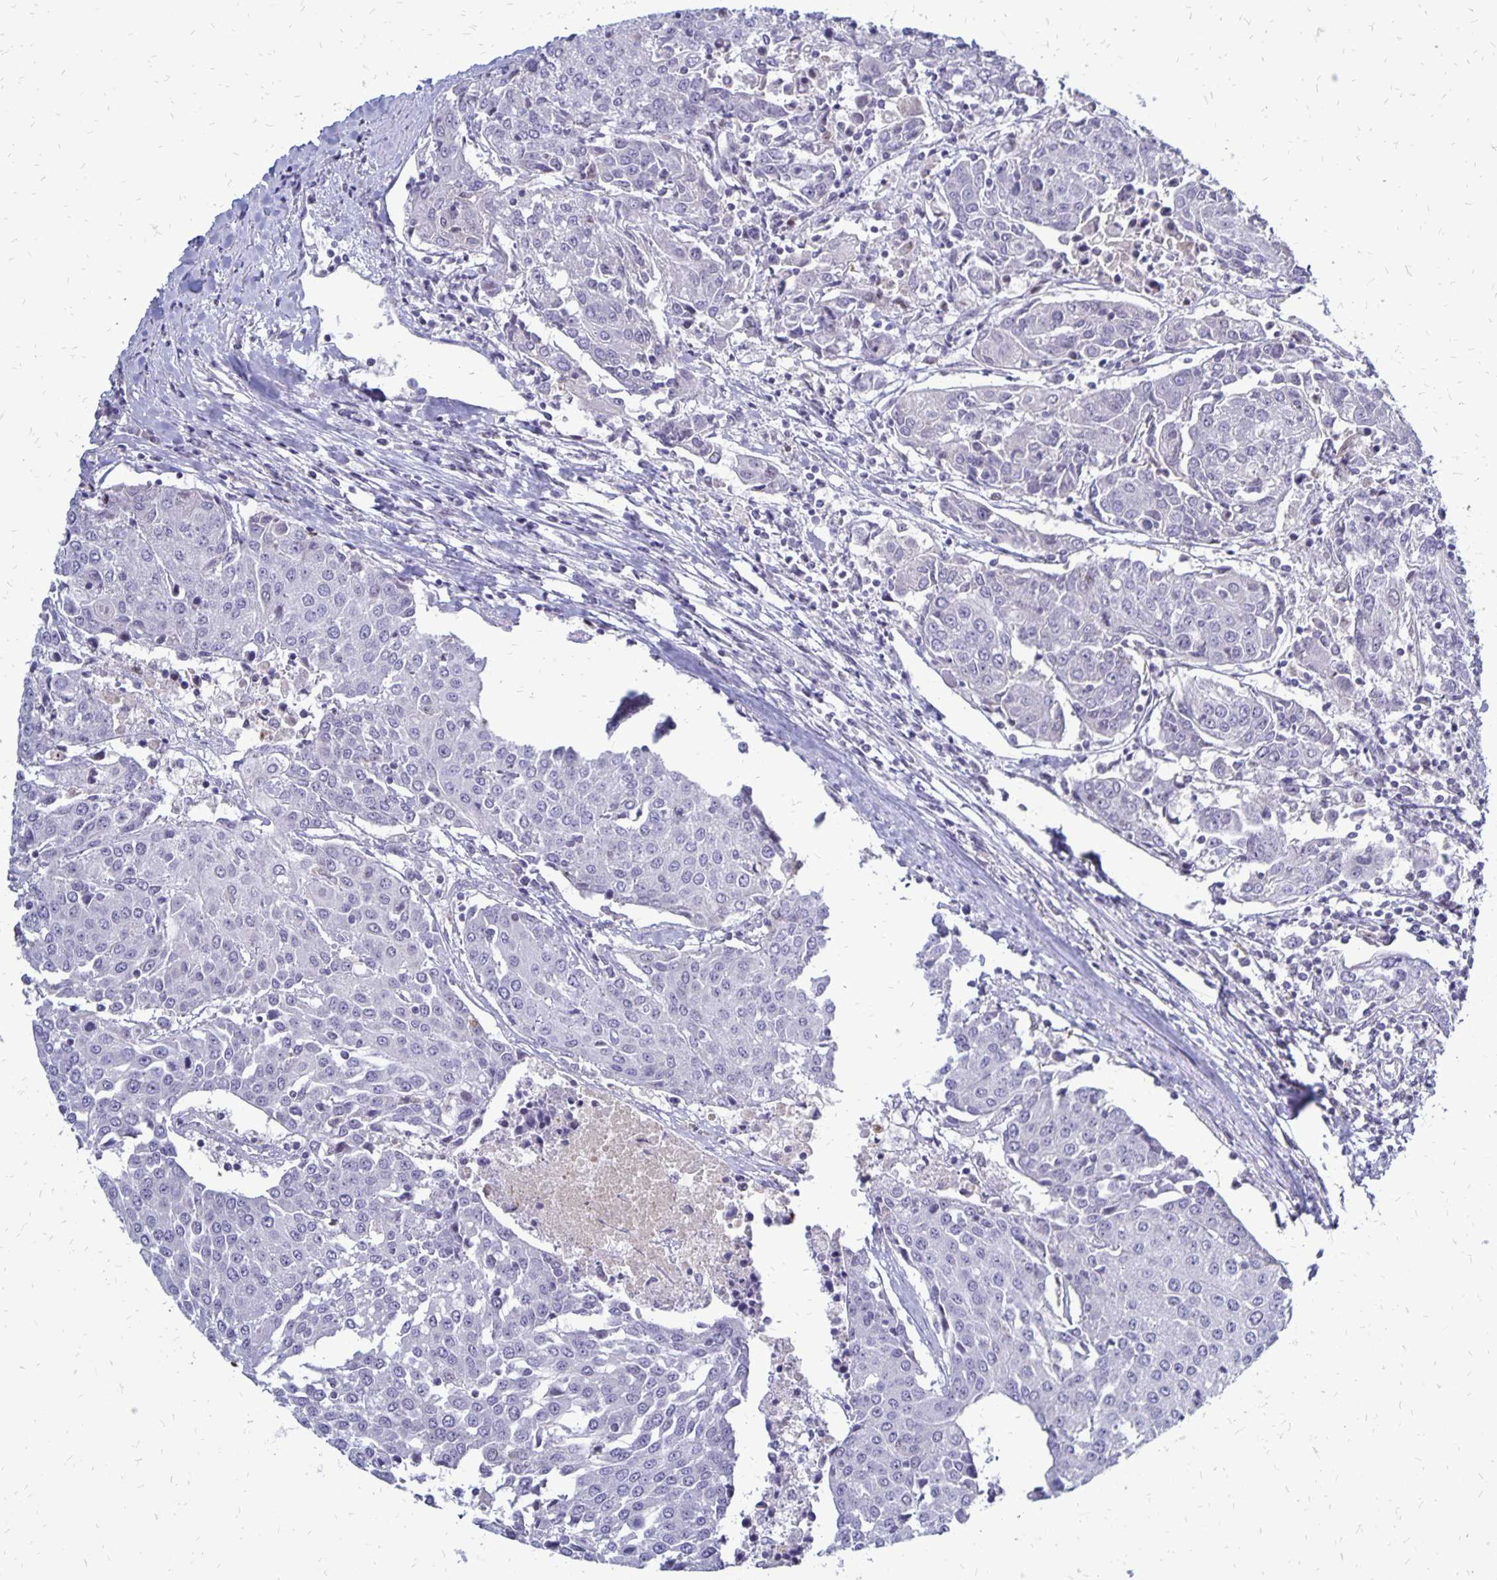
{"staining": {"intensity": "negative", "quantity": "none", "location": "none"}, "tissue": "urothelial cancer", "cell_type": "Tumor cells", "image_type": "cancer", "snomed": [{"axis": "morphology", "description": "Urothelial carcinoma, High grade"}, {"axis": "topography", "description": "Urinary bladder"}], "caption": "IHC micrograph of neoplastic tissue: human urothelial carcinoma (high-grade) stained with DAB shows no significant protein expression in tumor cells. (DAB (3,3'-diaminobenzidine) immunohistochemistry (IHC) visualized using brightfield microscopy, high magnification).", "gene": "DCK", "patient": {"sex": "female", "age": 85}}